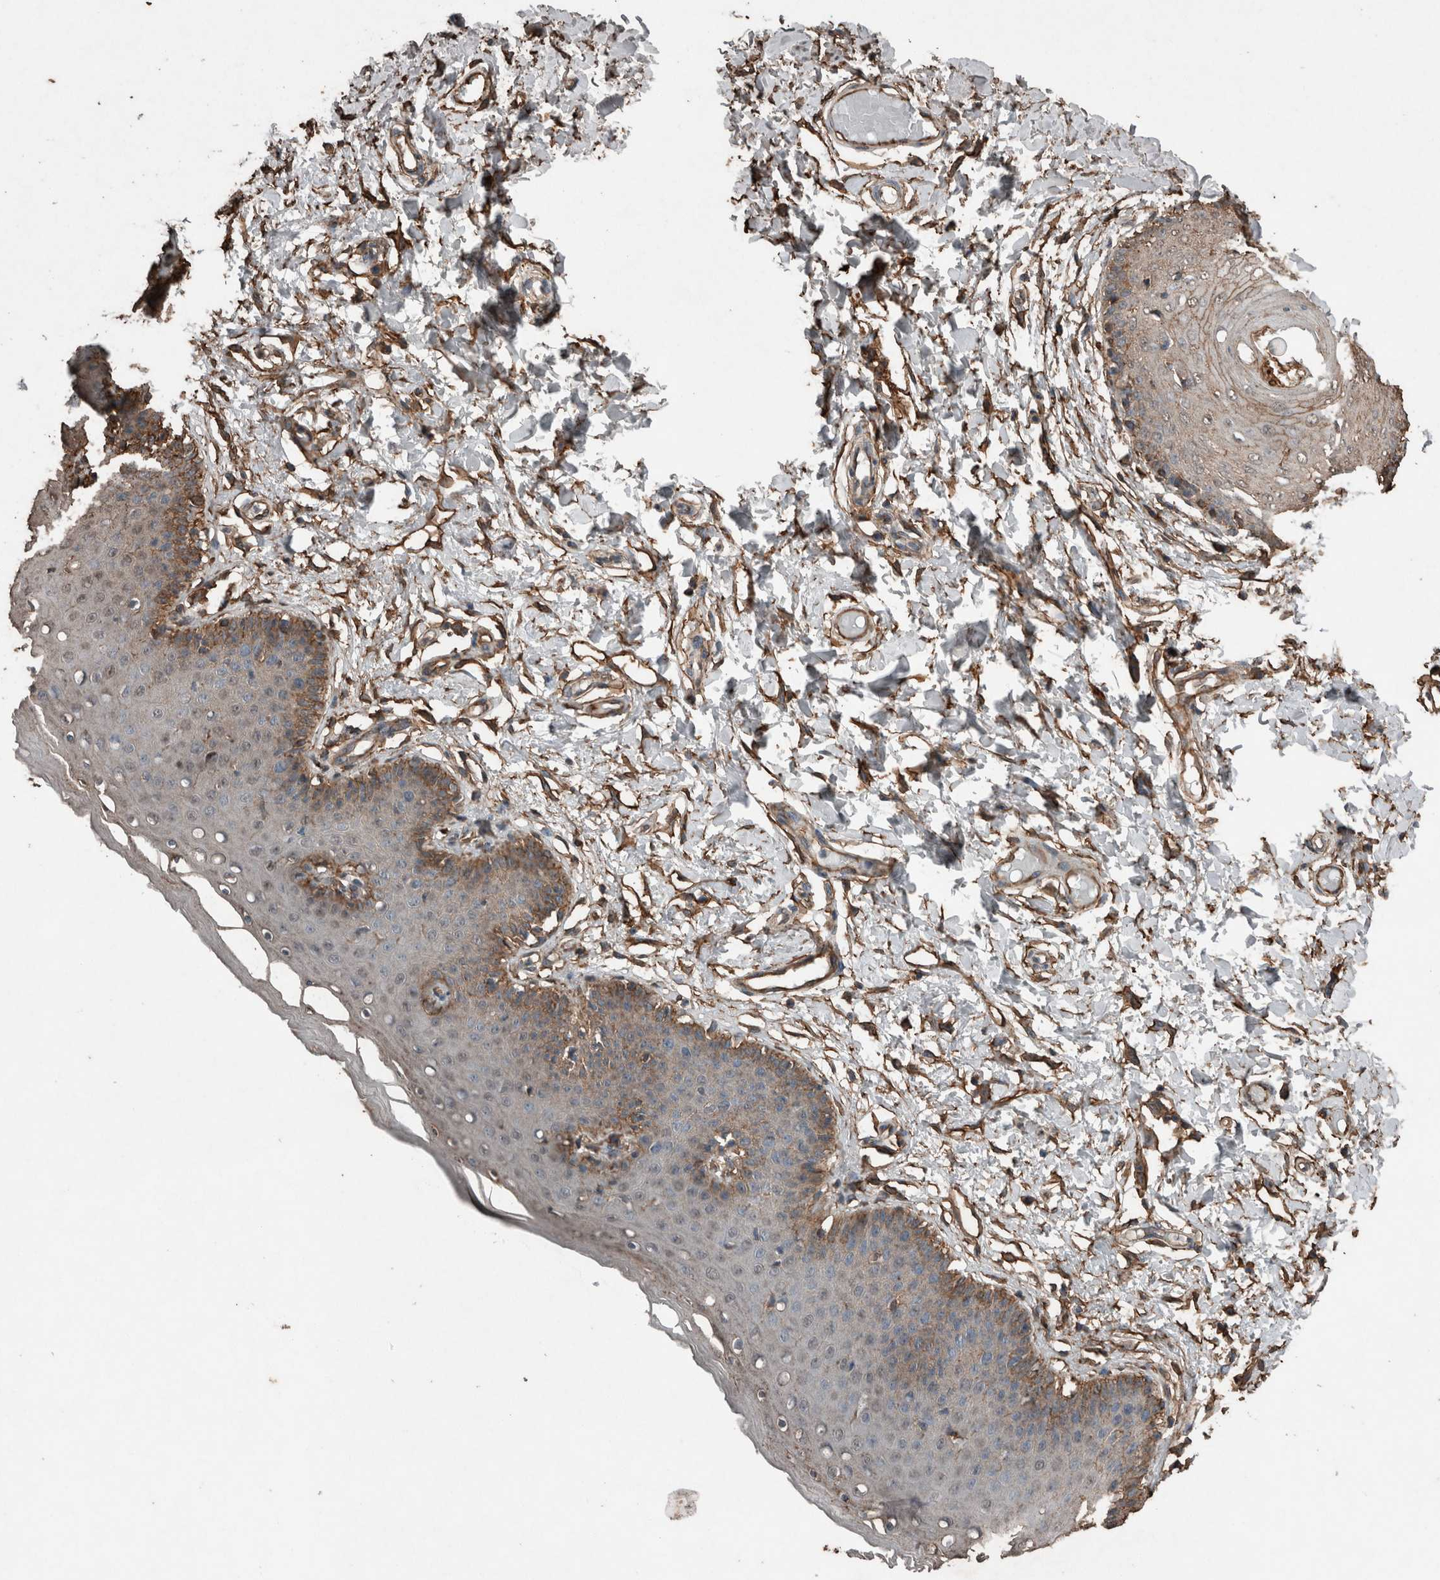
{"staining": {"intensity": "moderate", "quantity": "25%-75%", "location": "cytoplasmic/membranous"}, "tissue": "skin", "cell_type": "Epidermal cells", "image_type": "normal", "snomed": [{"axis": "morphology", "description": "Normal tissue, NOS"}, {"axis": "topography", "description": "Vulva"}], "caption": "Approximately 25%-75% of epidermal cells in unremarkable skin exhibit moderate cytoplasmic/membranous protein staining as visualized by brown immunohistochemical staining.", "gene": "S100A10", "patient": {"sex": "female", "age": 66}}